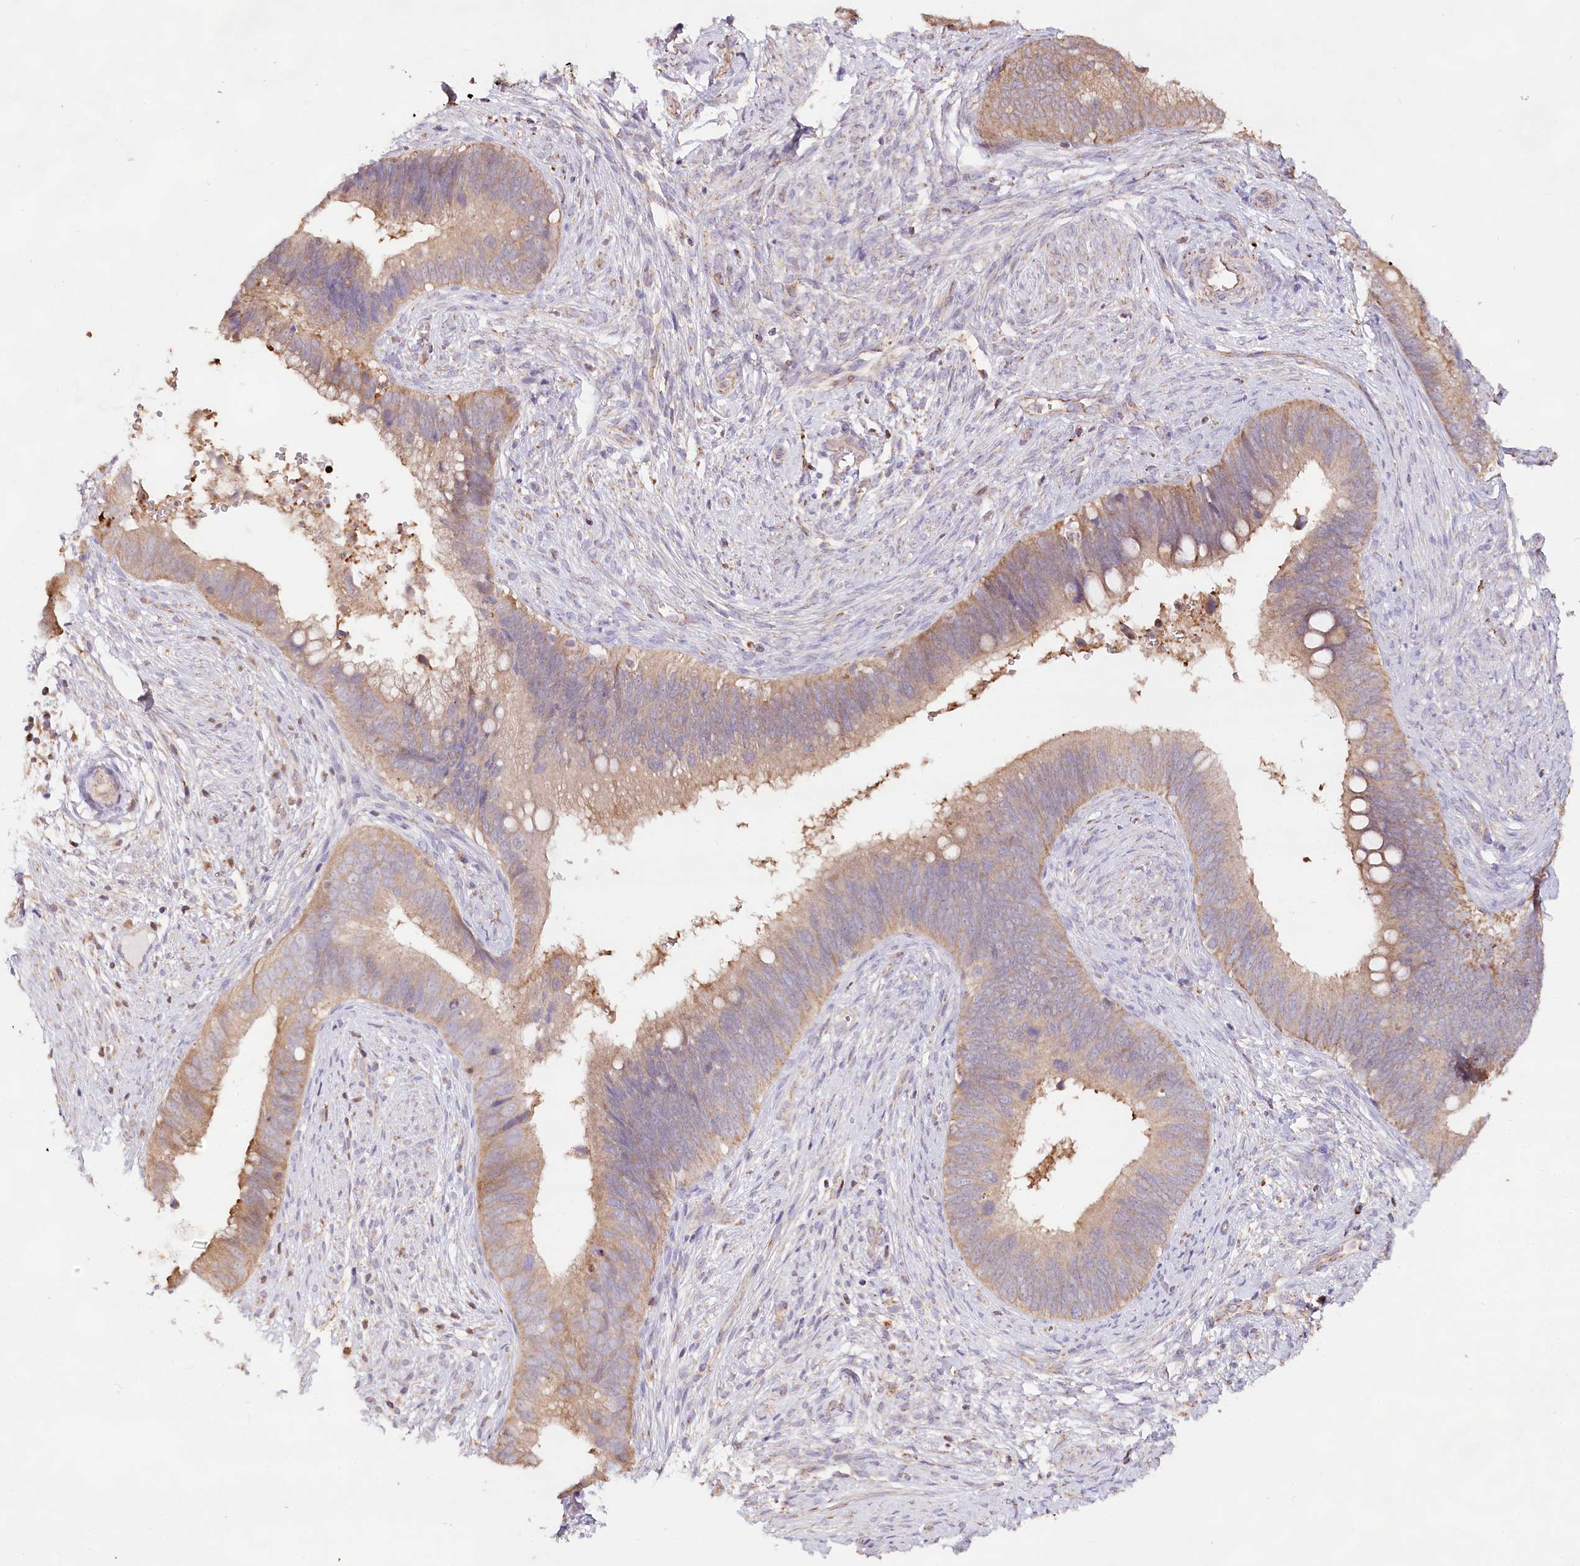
{"staining": {"intensity": "moderate", "quantity": ">75%", "location": "cytoplasmic/membranous"}, "tissue": "cervical cancer", "cell_type": "Tumor cells", "image_type": "cancer", "snomed": [{"axis": "morphology", "description": "Adenocarcinoma, NOS"}, {"axis": "topography", "description": "Cervix"}], "caption": "Brown immunohistochemical staining in human cervical cancer reveals moderate cytoplasmic/membranous positivity in about >75% of tumor cells.", "gene": "TASOR2", "patient": {"sex": "female", "age": 42}}